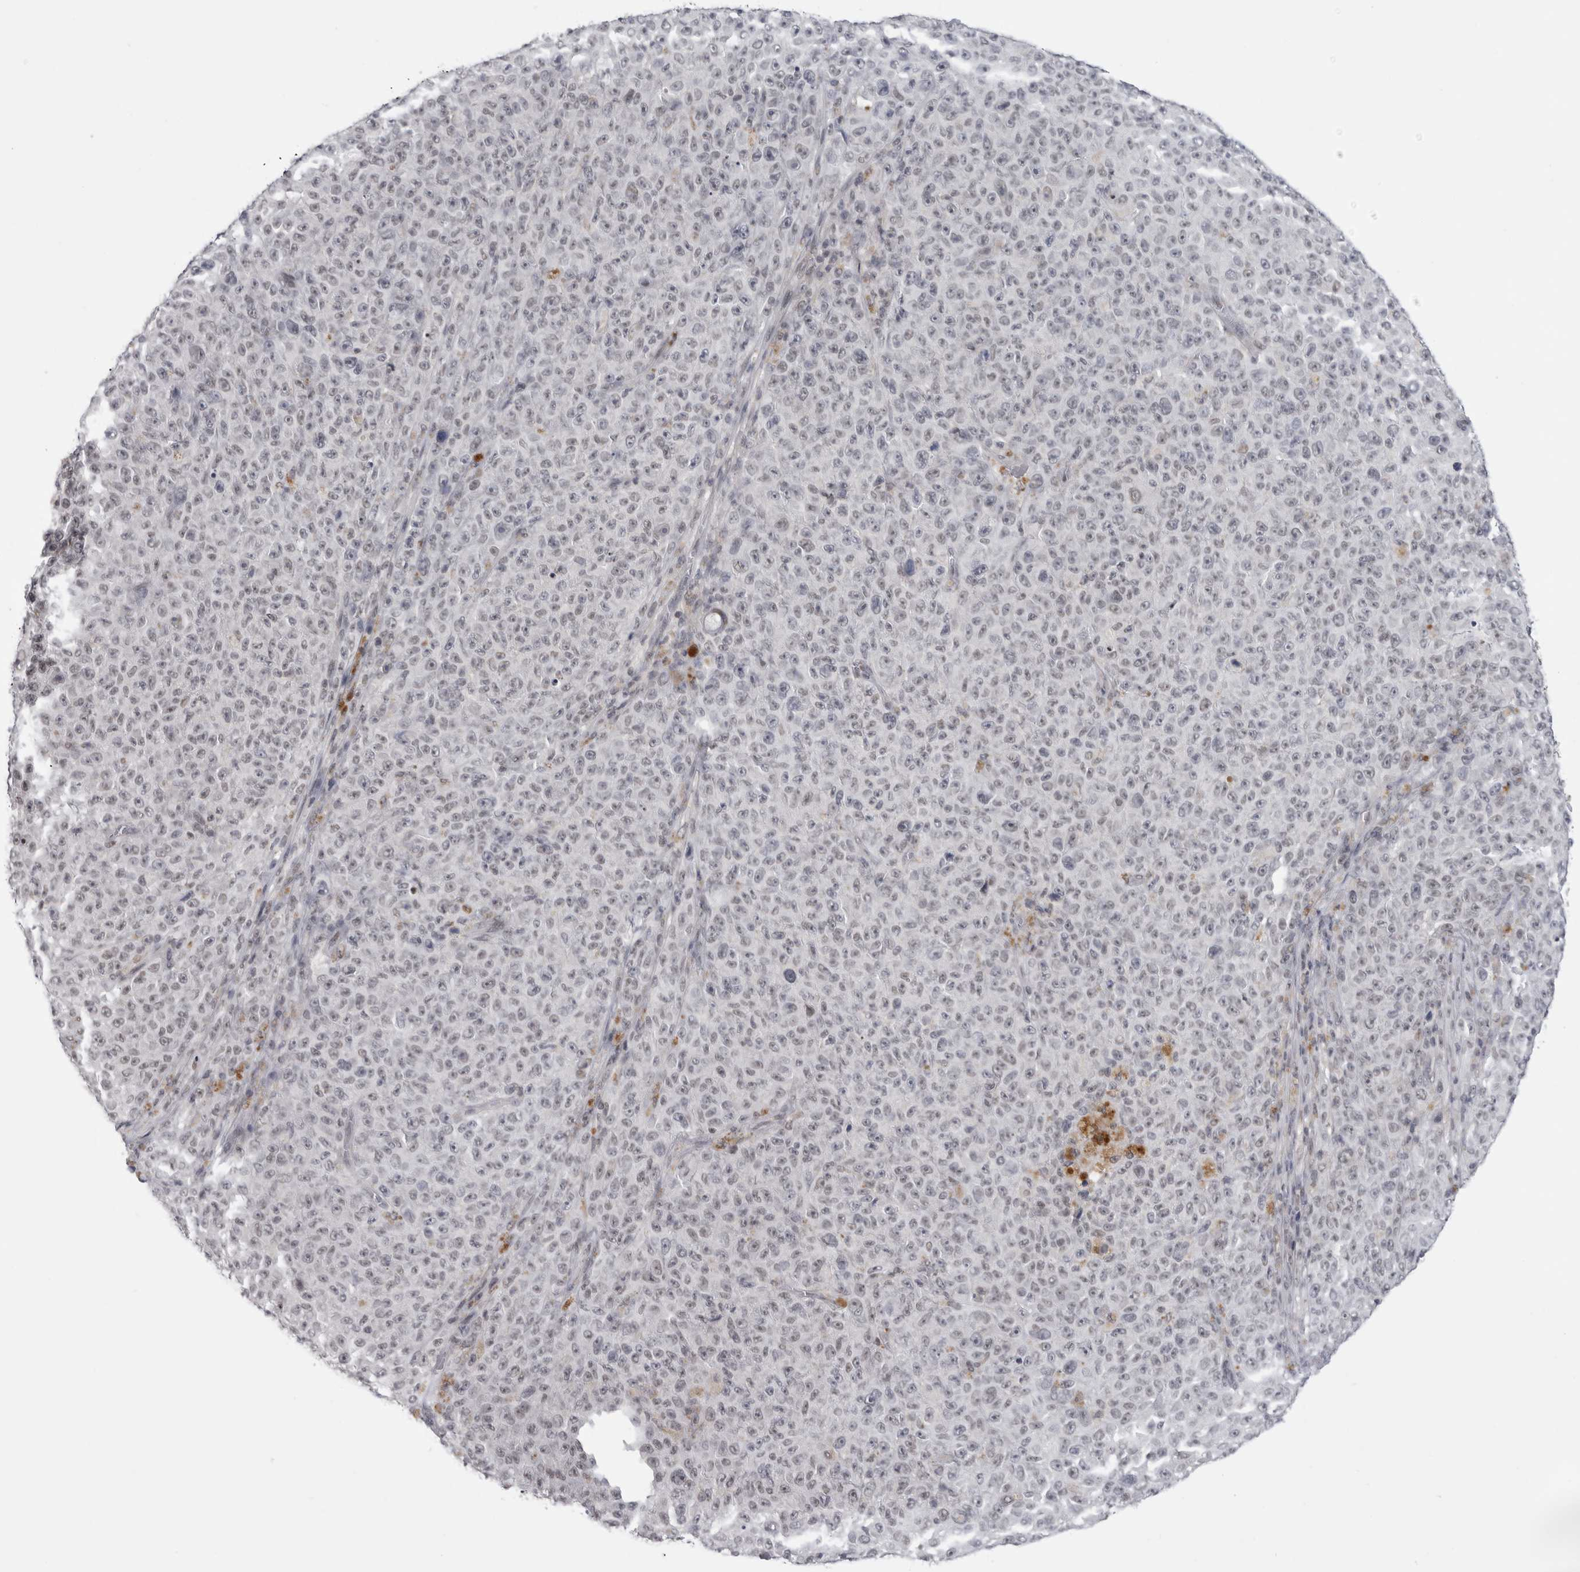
{"staining": {"intensity": "negative", "quantity": "none", "location": "none"}, "tissue": "melanoma", "cell_type": "Tumor cells", "image_type": "cancer", "snomed": [{"axis": "morphology", "description": "Malignant melanoma, NOS"}, {"axis": "topography", "description": "Skin"}], "caption": "There is no significant positivity in tumor cells of melanoma.", "gene": "PSMB2", "patient": {"sex": "female", "age": 82}}